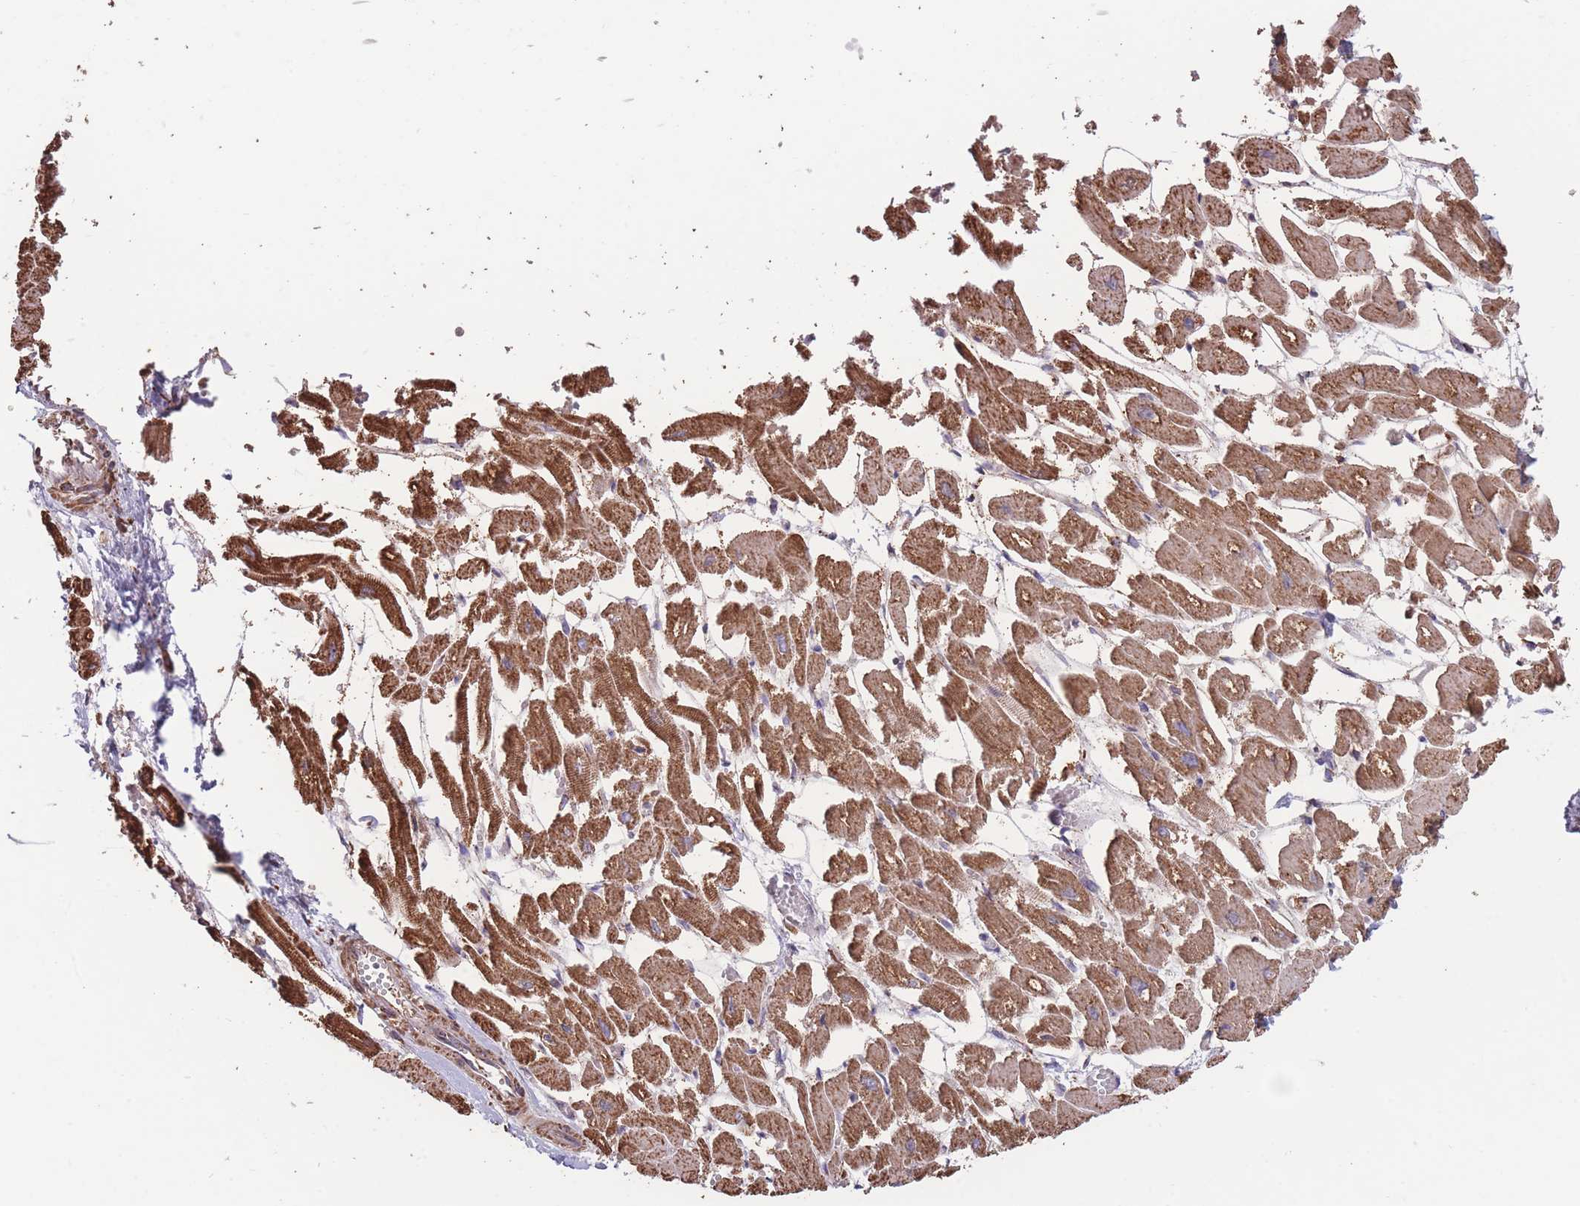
{"staining": {"intensity": "moderate", "quantity": ">75%", "location": "cytoplasmic/membranous"}, "tissue": "heart muscle", "cell_type": "Cardiomyocytes", "image_type": "normal", "snomed": [{"axis": "morphology", "description": "Normal tissue, NOS"}, {"axis": "topography", "description": "Heart"}], "caption": "About >75% of cardiomyocytes in benign heart muscle reveal moderate cytoplasmic/membranous protein positivity as visualized by brown immunohistochemical staining.", "gene": "FKBP8", "patient": {"sex": "male", "age": 54}}